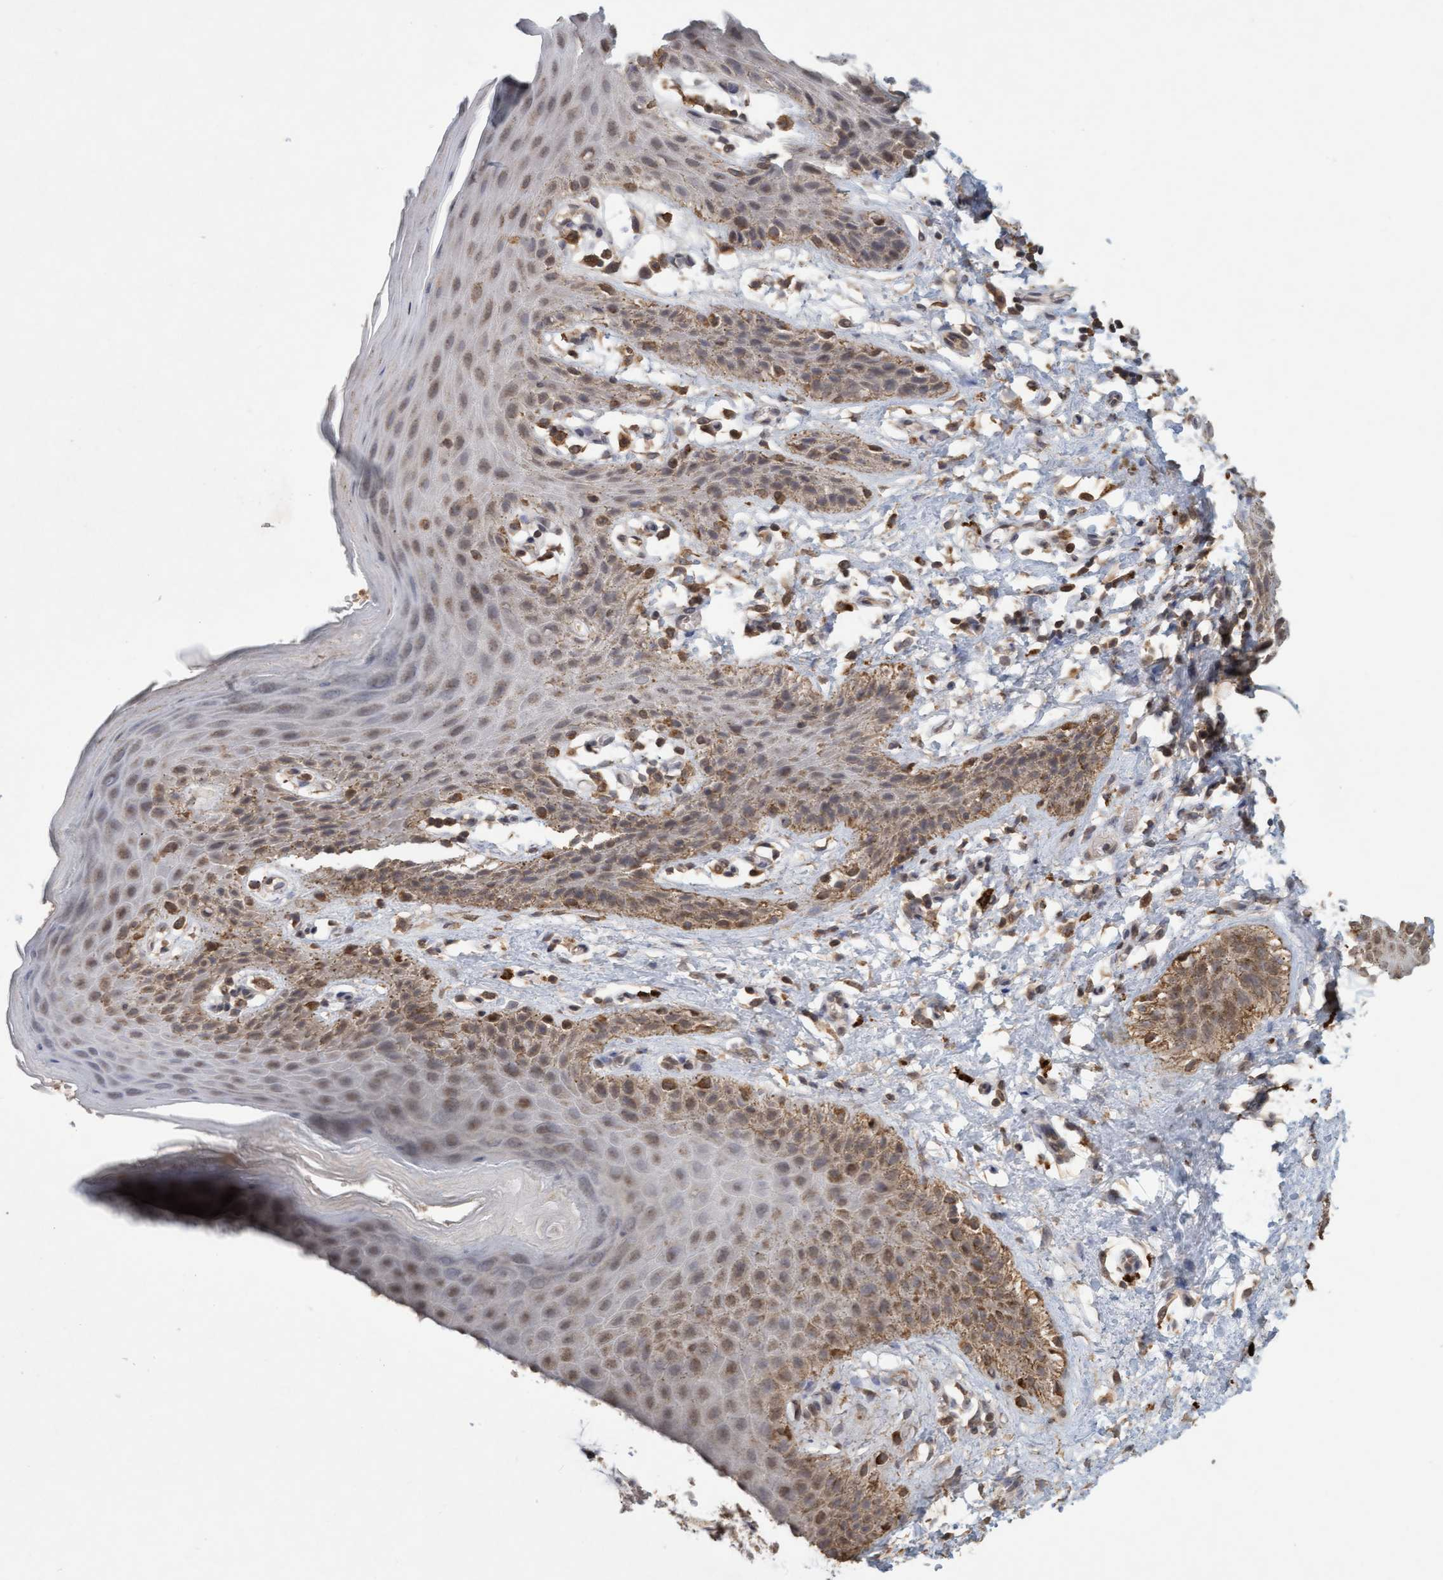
{"staining": {"intensity": "weak", "quantity": "25%-75%", "location": "cytoplasmic/membranous,nuclear"}, "tissue": "skin", "cell_type": "Epidermal cells", "image_type": "normal", "snomed": [{"axis": "morphology", "description": "Normal tissue, NOS"}, {"axis": "topography", "description": "Anal"}], "caption": "A brown stain highlights weak cytoplasmic/membranous,nuclear expression of a protein in epidermal cells of unremarkable skin. (brown staining indicates protein expression, while blue staining denotes nuclei).", "gene": "VSIG8", "patient": {"sex": "male", "age": 44}}